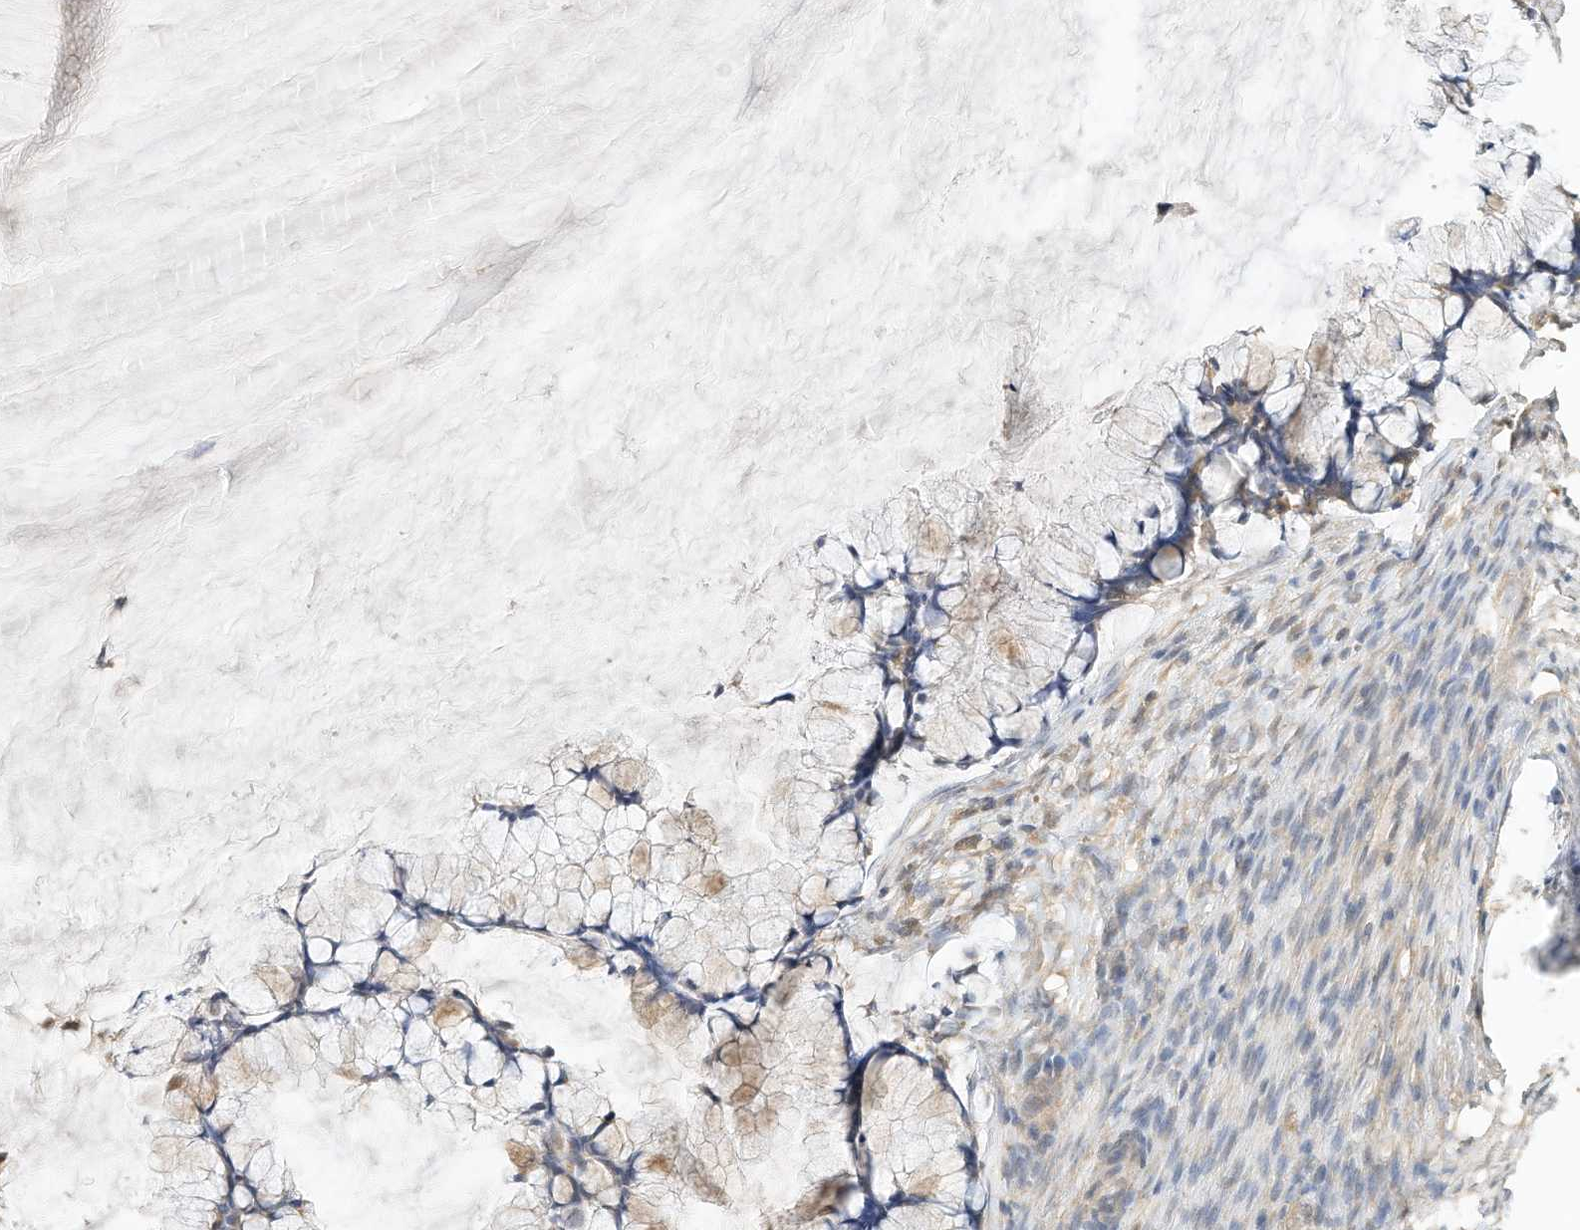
{"staining": {"intensity": "weak", "quantity": "<25%", "location": "cytoplasmic/membranous"}, "tissue": "ovarian cancer", "cell_type": "Tumor cells", "image_type": "cancer", "snomed": [{"axis": "morphology", "description": "Cystadenocarcinoma, mucinous, NOS"}, {"axis": "topography", "description": "Ovary"}], "caption": "Protein analysis of ovarian cancer (mucinous cystadenocarcinoma) demonstrates no significant staining in tumor cells.", "gene": "OFD1", "patient": {"sex": "female", "age": 42}}